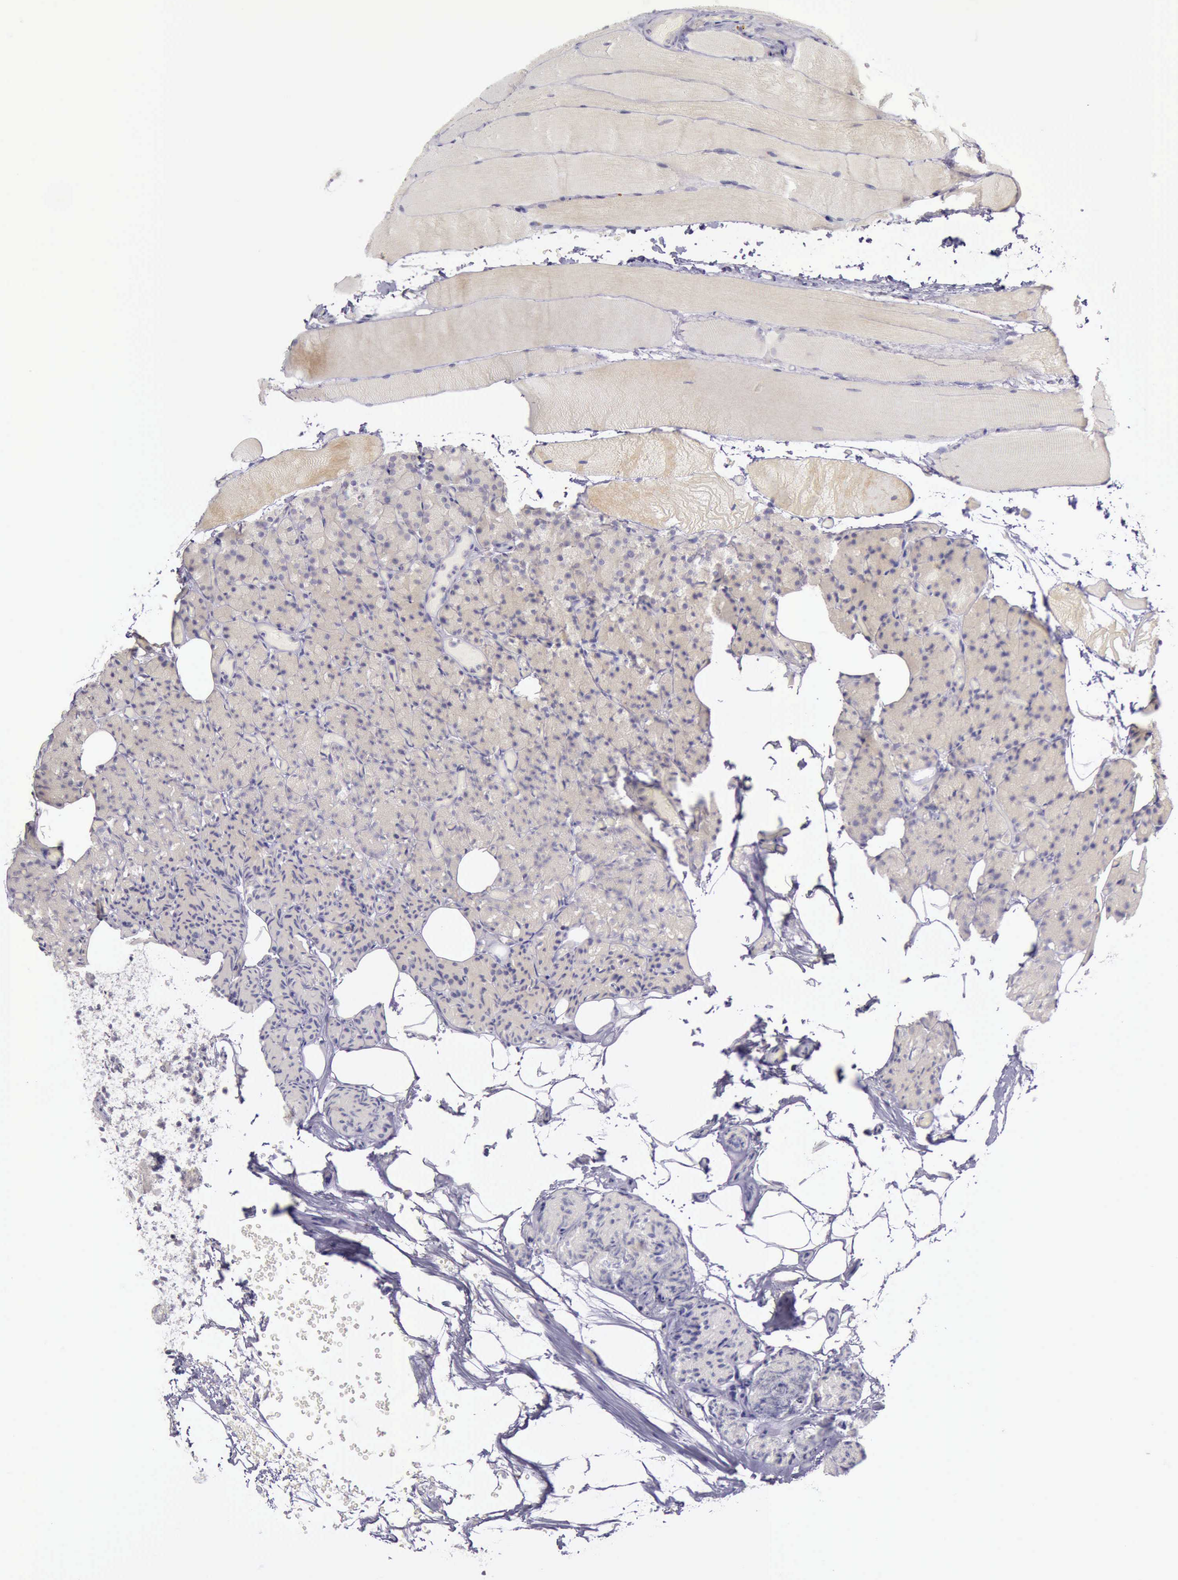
{"staining": {"intensity": "weak", "quantity": ">75%", "location": "cytoplasmic/membranous"}, "tissue": "parathyroid gland", "cell_type": "Glandular cells", "image_type": "normal", "snomed": [{"axis": "morphology", "description": "Normal tissue, NOS"}, {"axis": "topography", "description": "Skeletal muscle"}, {"axis": "topography", "description": "Parathyroid gland"}], "caption": "Weak cytoplasmic/membranous protein positivity is appreciated in approximately >75% of glandular cells in parathyroid gland. The protein is stained brown, and the nuclei are stained in blue (DAB (3,3'-diaminobenzidine) IHC with brightfield microscopy, high magnification).", "gene": "ARNT2", "patient": {"sex": "female", "age": 37}}